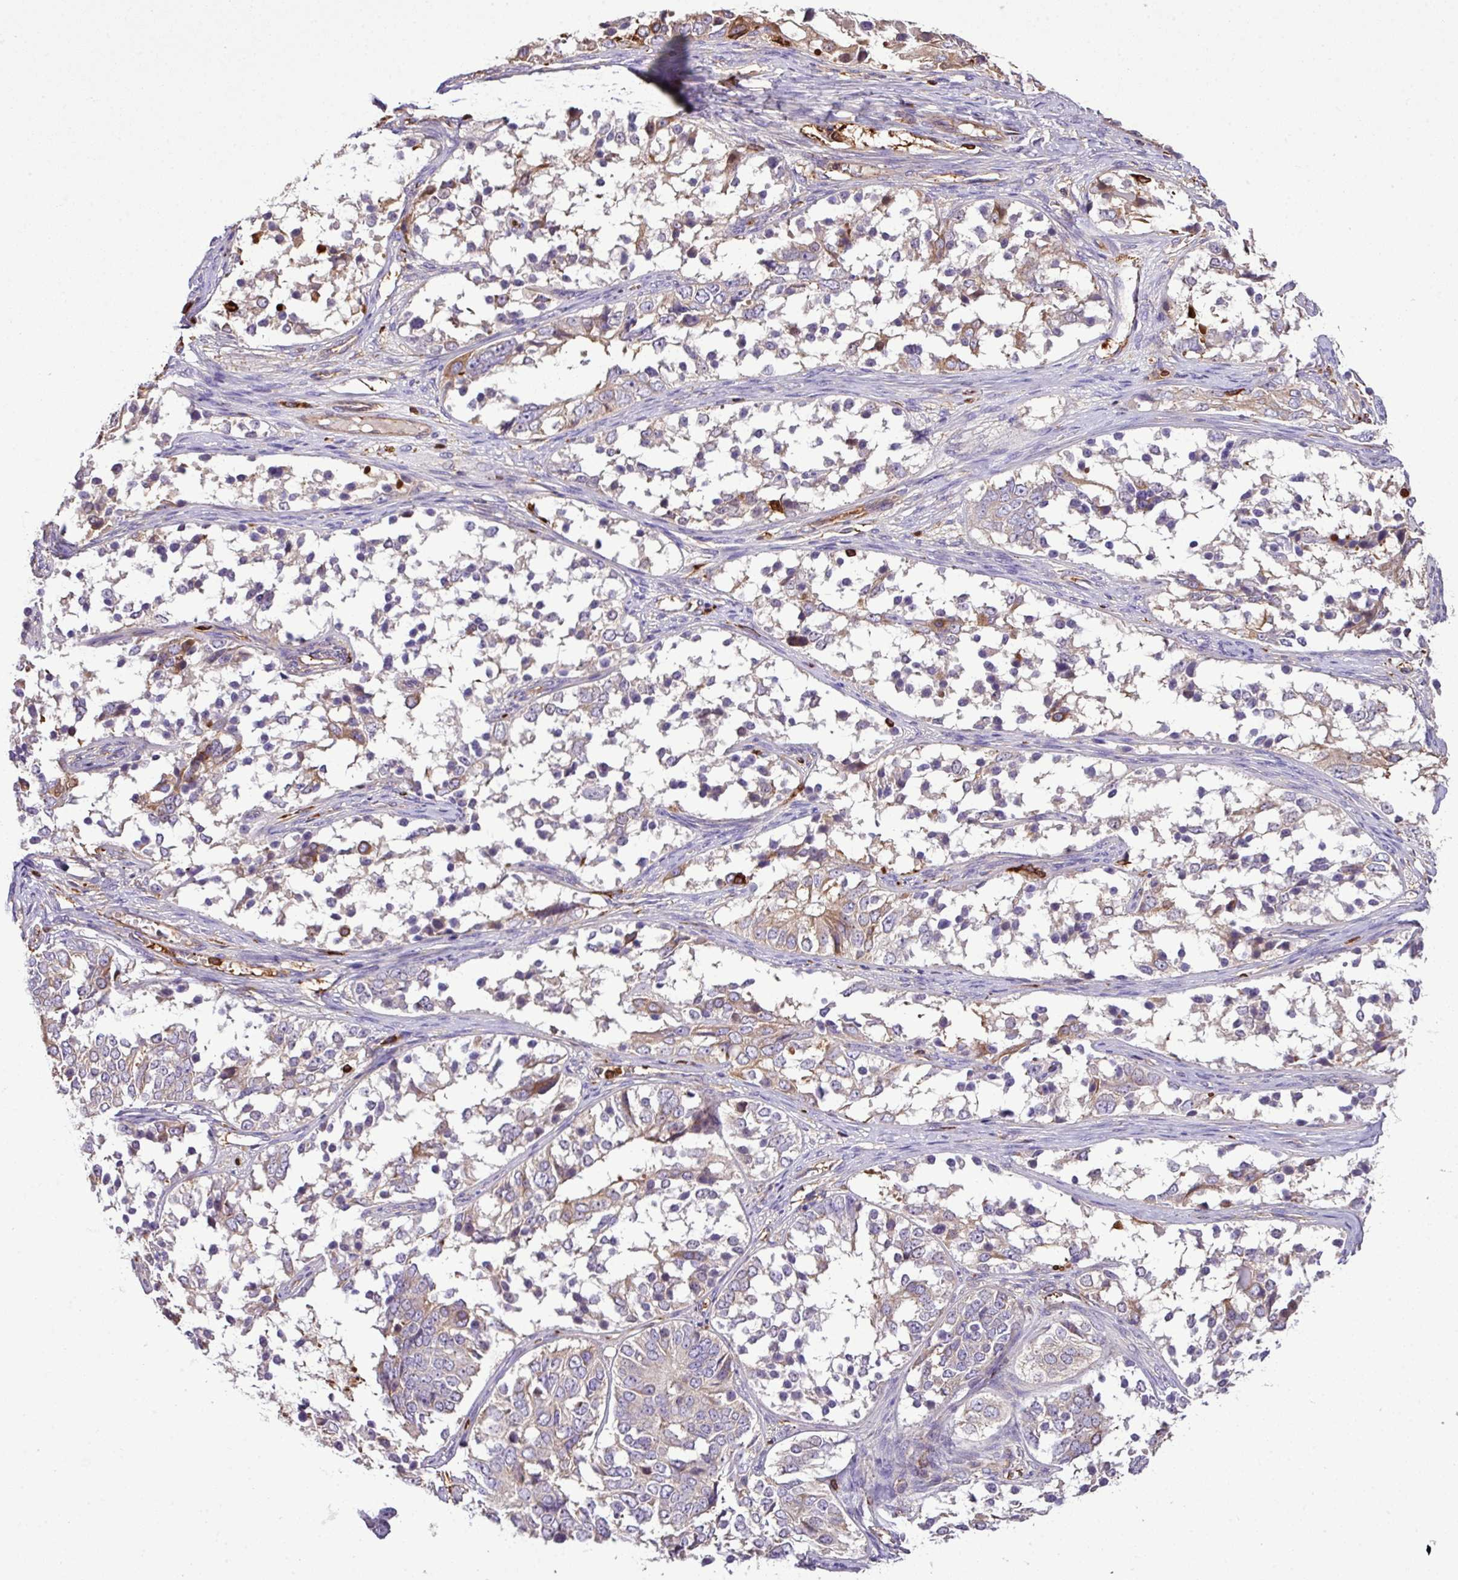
{"staining": {"intensity": "weak", "quantity": "<25%", "location": "cytoplasmic/membranous"}, "tissue": "ovarian cancer", "cell_type": "Tumor cells", "image_type": "cancer", "snomed": [{"axis": "morphology", "description": "Carcinoma, endometroid"}, {"axis": "topography", "description": "Ovary"}], "caption": "DAB immunohistochemical staining of human ovarian cancer reveals no significant positivity in tumor cells.", "gene": "PGAP6", "patient": {"sex": "female", "age": 51}}